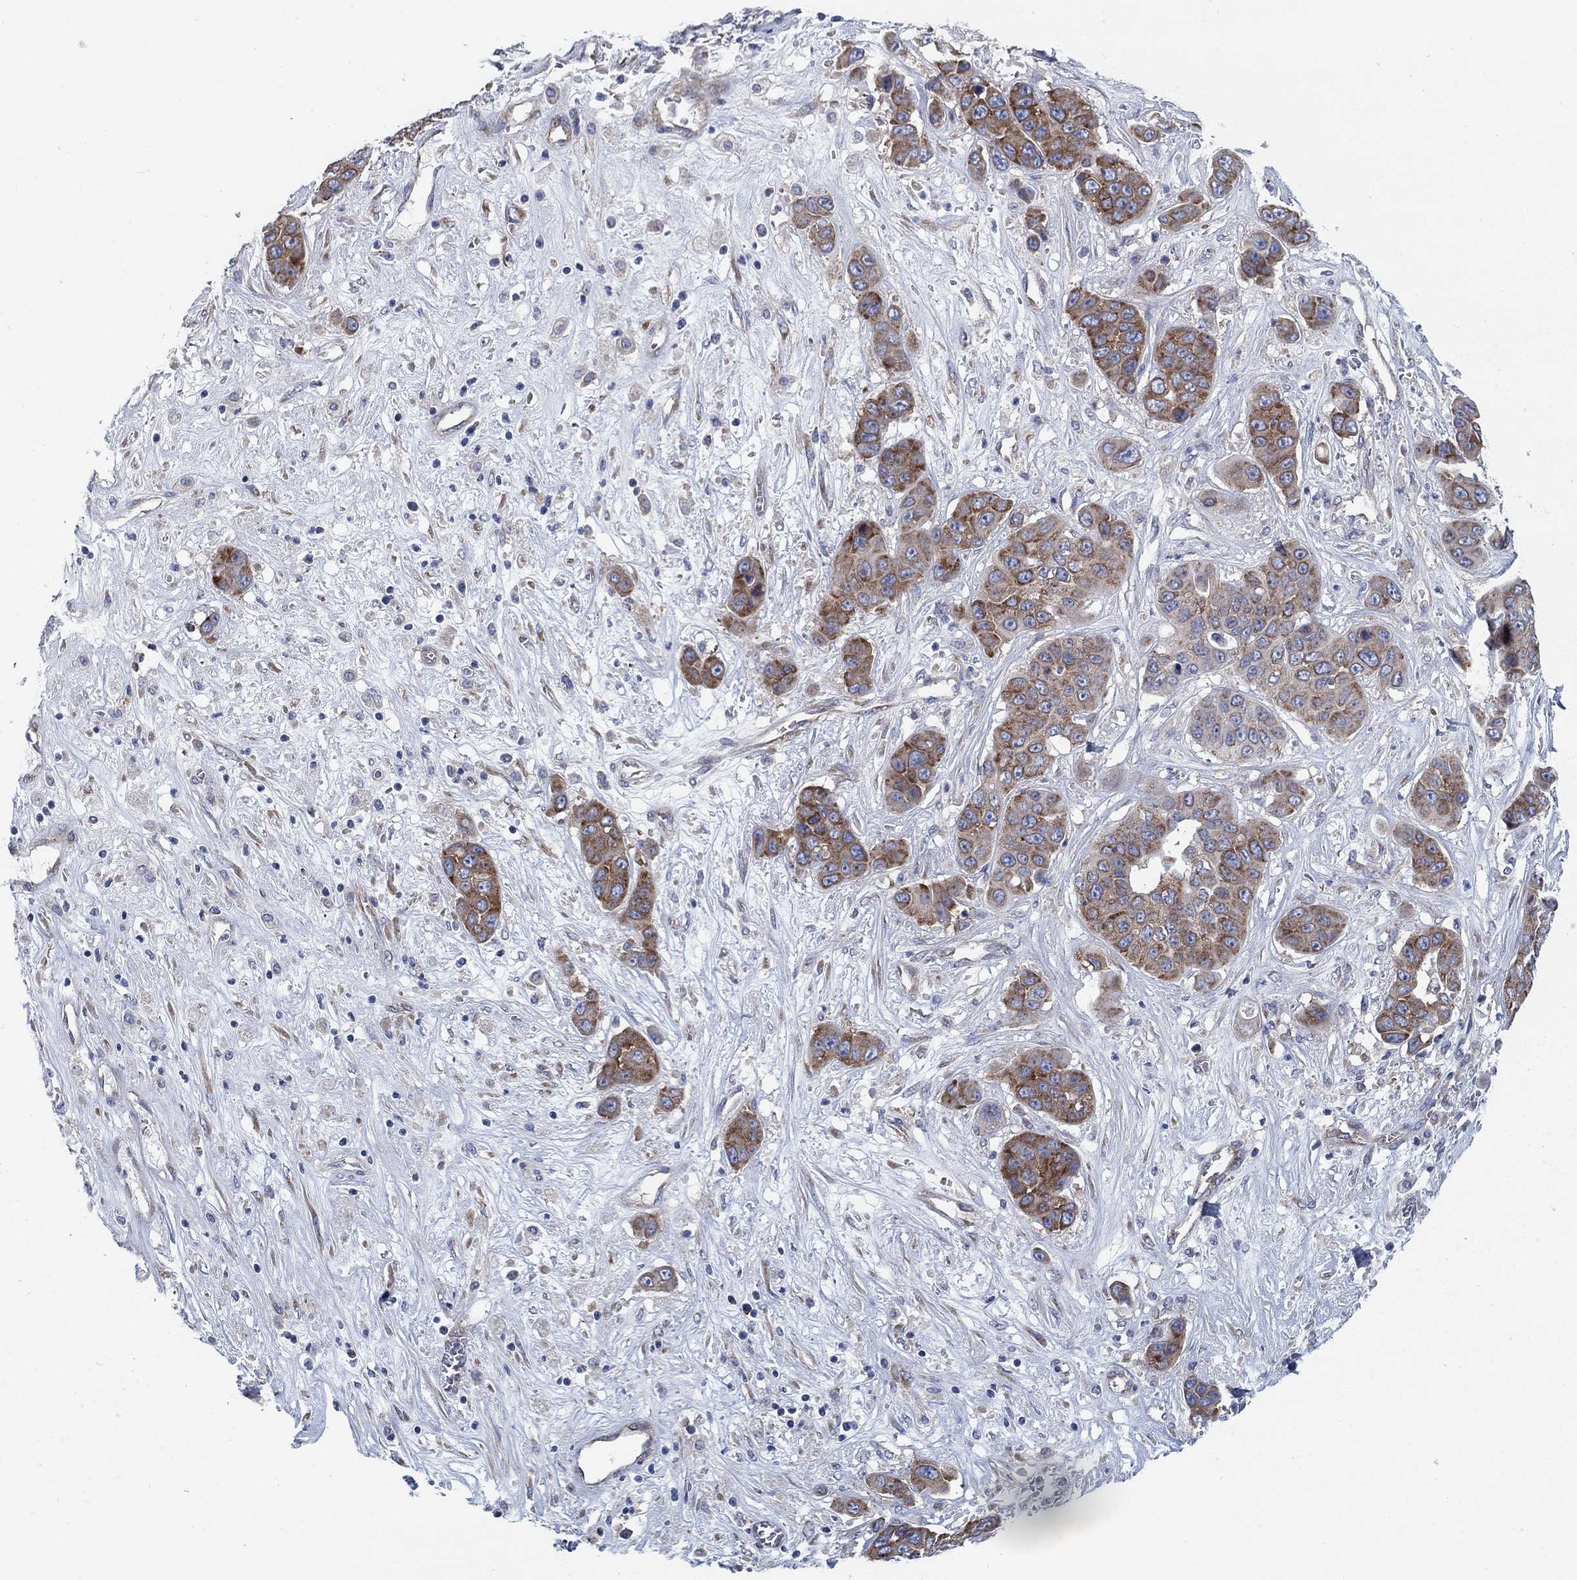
{"staining": {"intensity": "strong", "quantity": "25%-75%", "location": "cytoplasmic/membranous"}, "tissue": "liver cancer", "cell_type": "Tumor cells", "image_type": "cancer", "snomed": [{"axis": "morphology", "description": "Cholangiocarcinoma"}, {"axis": "topography", "description": "Liver"}], "caption": "Immunohistochemistry (IHC) (DAB) staining of human liver cancer displays strong cytoplasmic/membranous protein expression in approximately 25%-75% of tumor cells.", "gene": "TMEM59", "patient": {"sex": "female", "age": 52}}